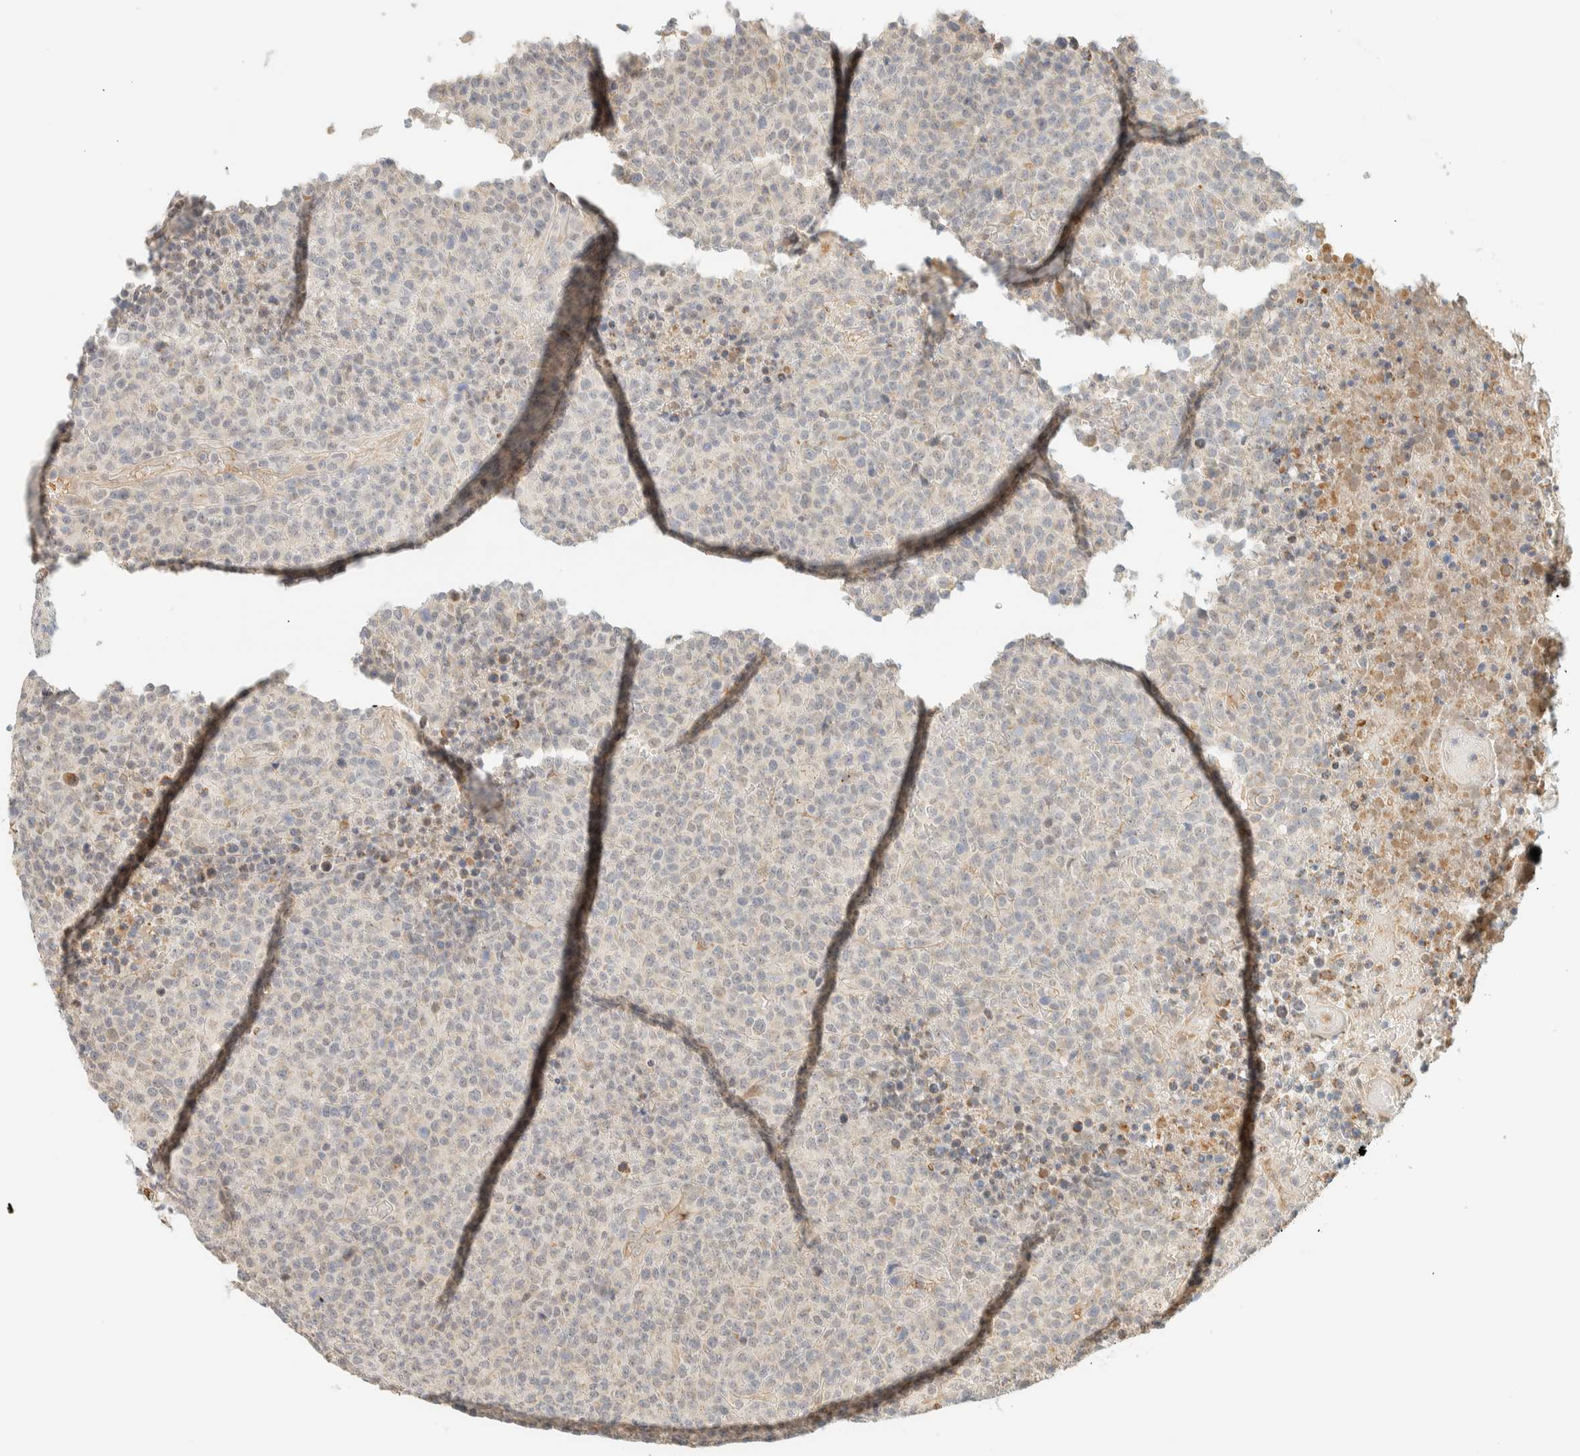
{"staining": {"intensity": "negative", "quantity": "none", "location": "none"}, "tissue": "lymphoma", "cell_type": "Tumor cells", "image_type": "cancer", "snomed": [{"axis": "morphology", "description": "Malignant lymphoma, non-Hodgkin's type, High grade"}, {"axis": "topography", "description": "Lymph node"}], "caption": "Immunohistochemistry of human high-grade malignant lymphoma, non-Hodgkin's type reveals no staining in tumor cells.", "gene": "TNK1", "patient": {"sex": "male", "age": 13}}